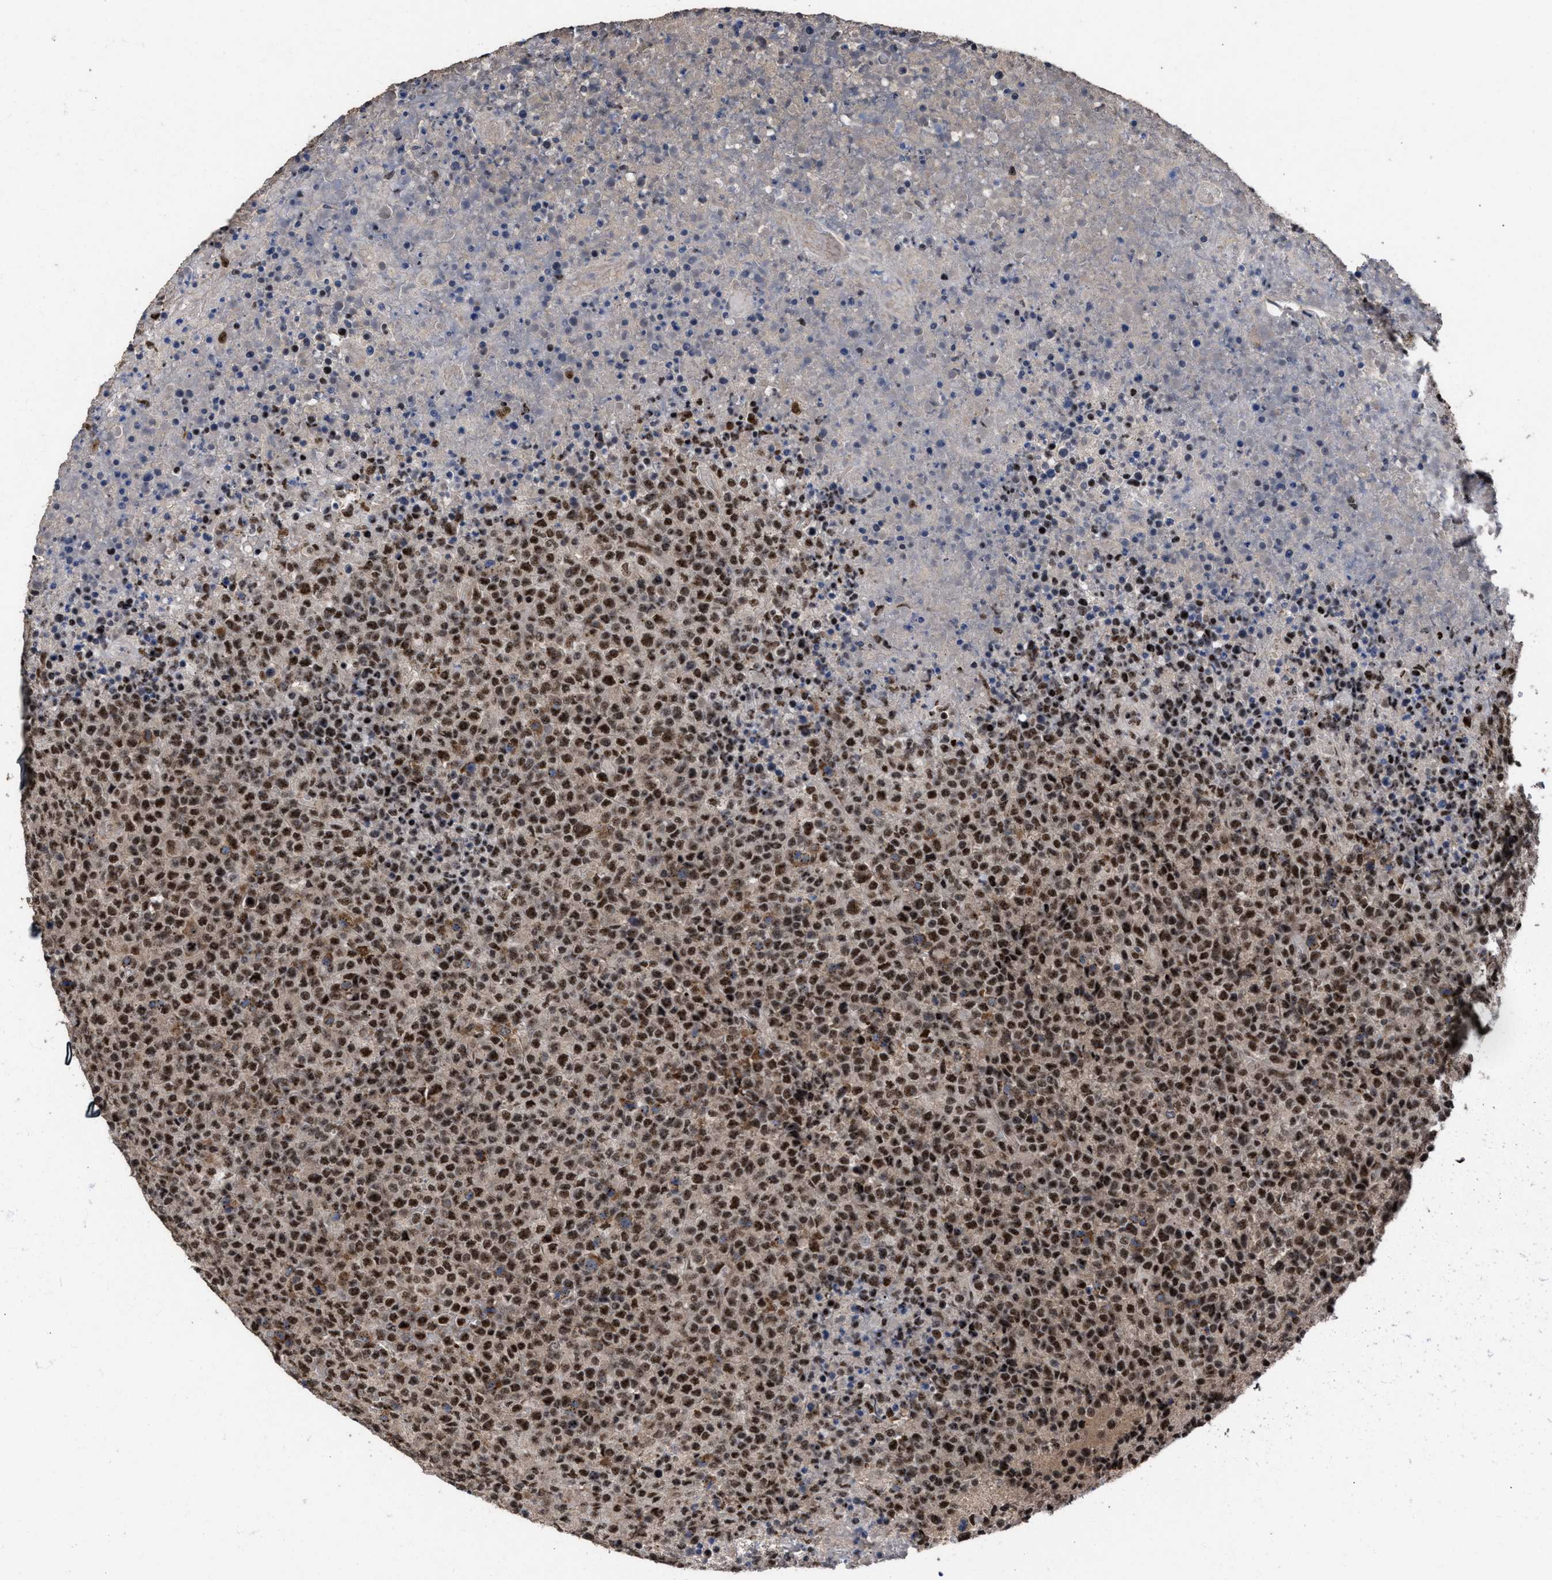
{"staining": {"intensity": "strong", "quantity": ">75%", "location": "nuclear"}, "tissue": "lymphoma", "cell_type": "Tumor cells", "image_type": "cancer", "snomed": [{"axis": "morphology", "description": "Malignant lymphoma, non-Hodgkin's type, High grade"}, {"axis": "topography", "description": "Lymph node"}], "caption": "Immunohistochemistry photomicrograph of neoplastic tissue: human high-grade malignant lymphoma, non-Hodgkin's type stained using immunohistochemistry (IHC) exhibits high levels of strong protein expression localized specifically in the nuclear of tumor cells, appearing as a nuclear brown color.", "gene": "EIF4A3", "patient": {"sex": "male", "age": 13}}